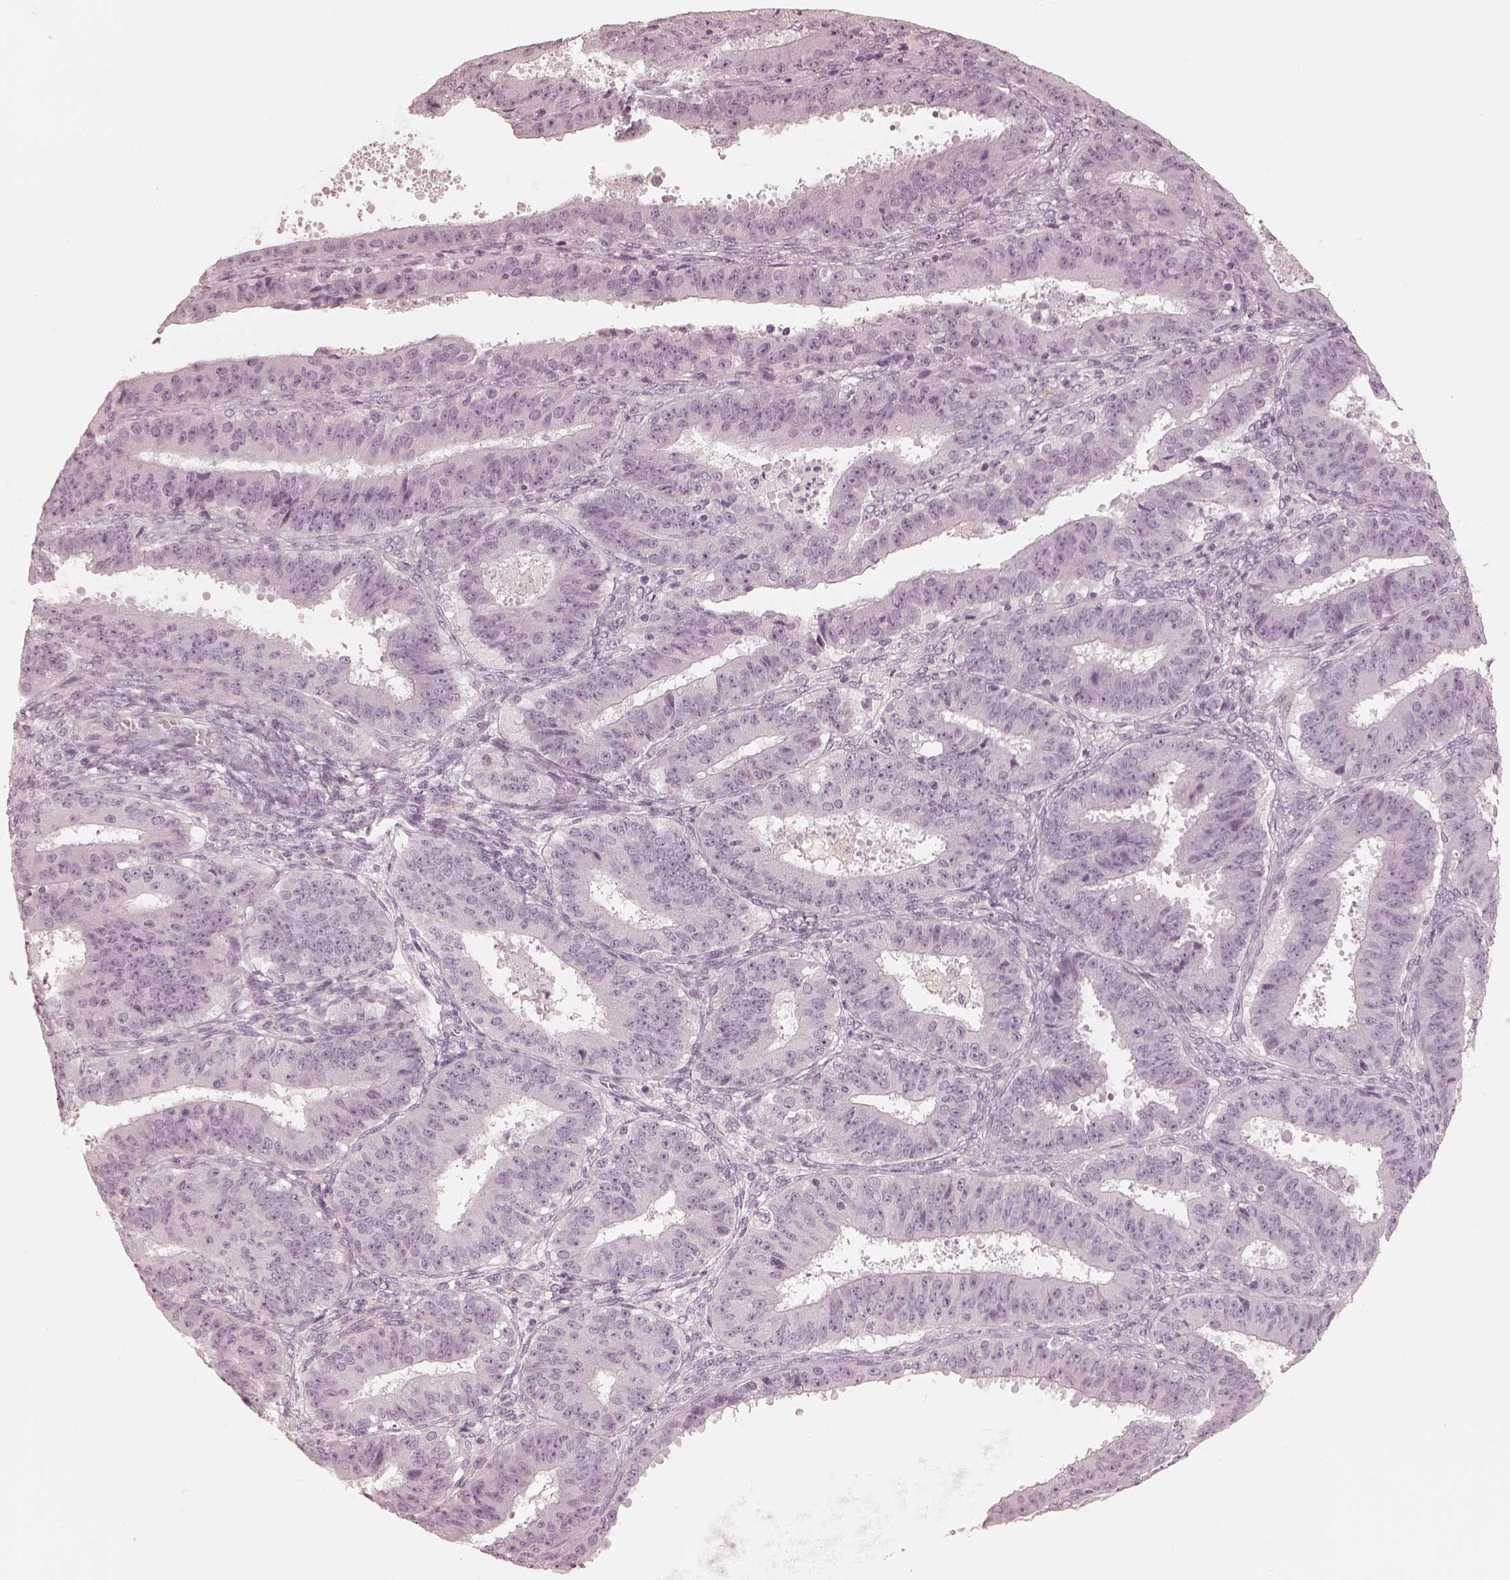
{"staining": {"intensity": "negative", "quantity": "none", "location": "none"}, "tissue": "ovarian cancer", "cell_type": "Tumor cells", "image_type": "cancer", "snomed": [{"axis": "morphology", "description": "Carcinoma, endometroid"}, {"axis": "topography", "description": "Ovary"}], "caption": "Tumor cells are negative for brown protein staining in endometroid carcinoma (ovarian). (Stains: DAB (3,3'-diaminobenzidine) IHC with hematoxylin counter stain, Microscopy: brightfield microscopy at high magnification).", "gene": "CALR3", "patient": {"sex": "female", "age": 42}}